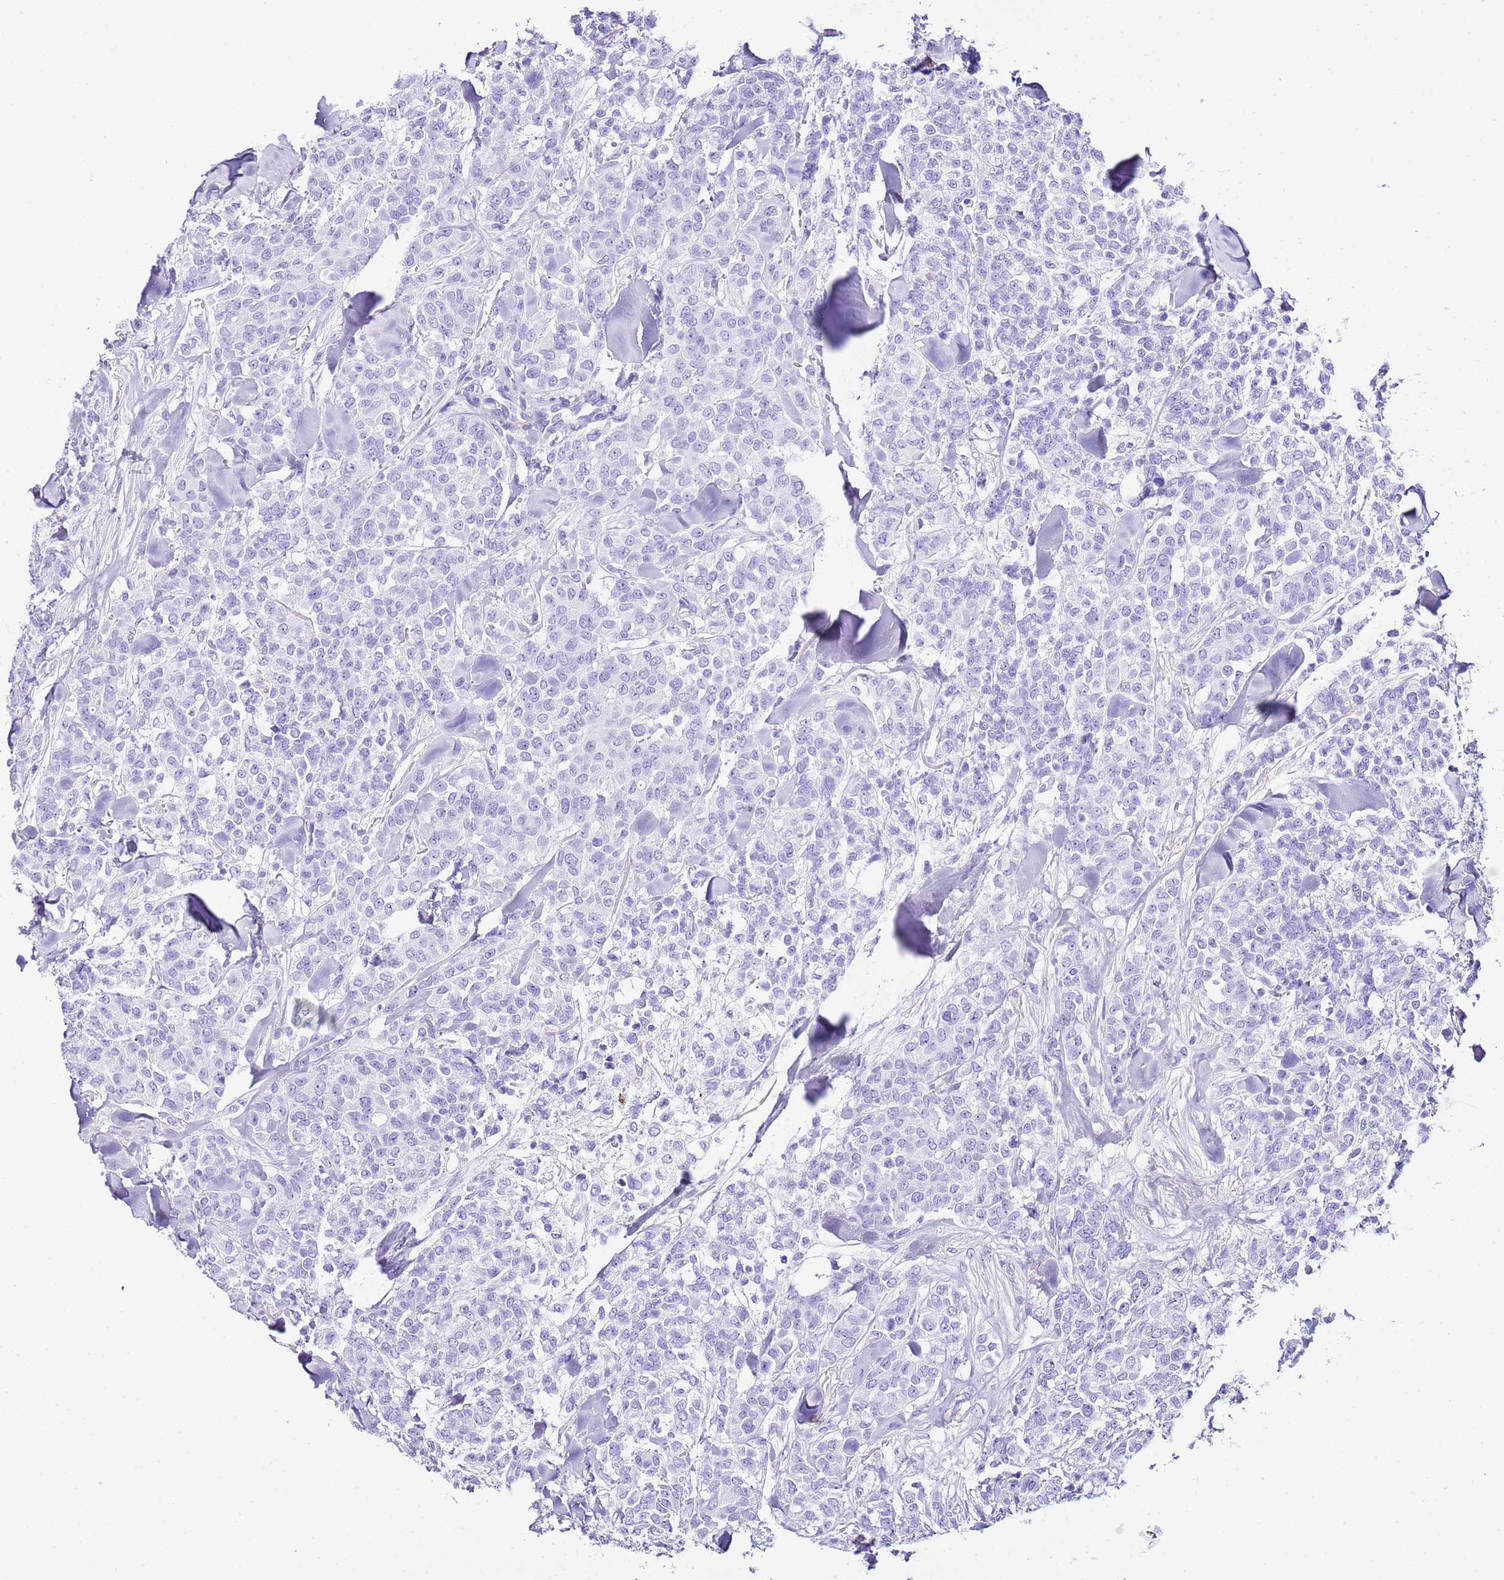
{"staining": {"intensity": "negative", "quantity": "none", "location": "none"}, "tissue": "breast cancer", "cell_type": "Tumor cells", "image_type": "cancer", "snomed": [{"axis": "morphology", "description": "Lobular carcinoma"}, {"axis": "topography", "description": "Breast"}], "caption": "The photomicrograph displays no significant expression in tumor cells of breast cancer.", "gene": "KCNC1", "patient": {"sex": "female", "age": 91}}